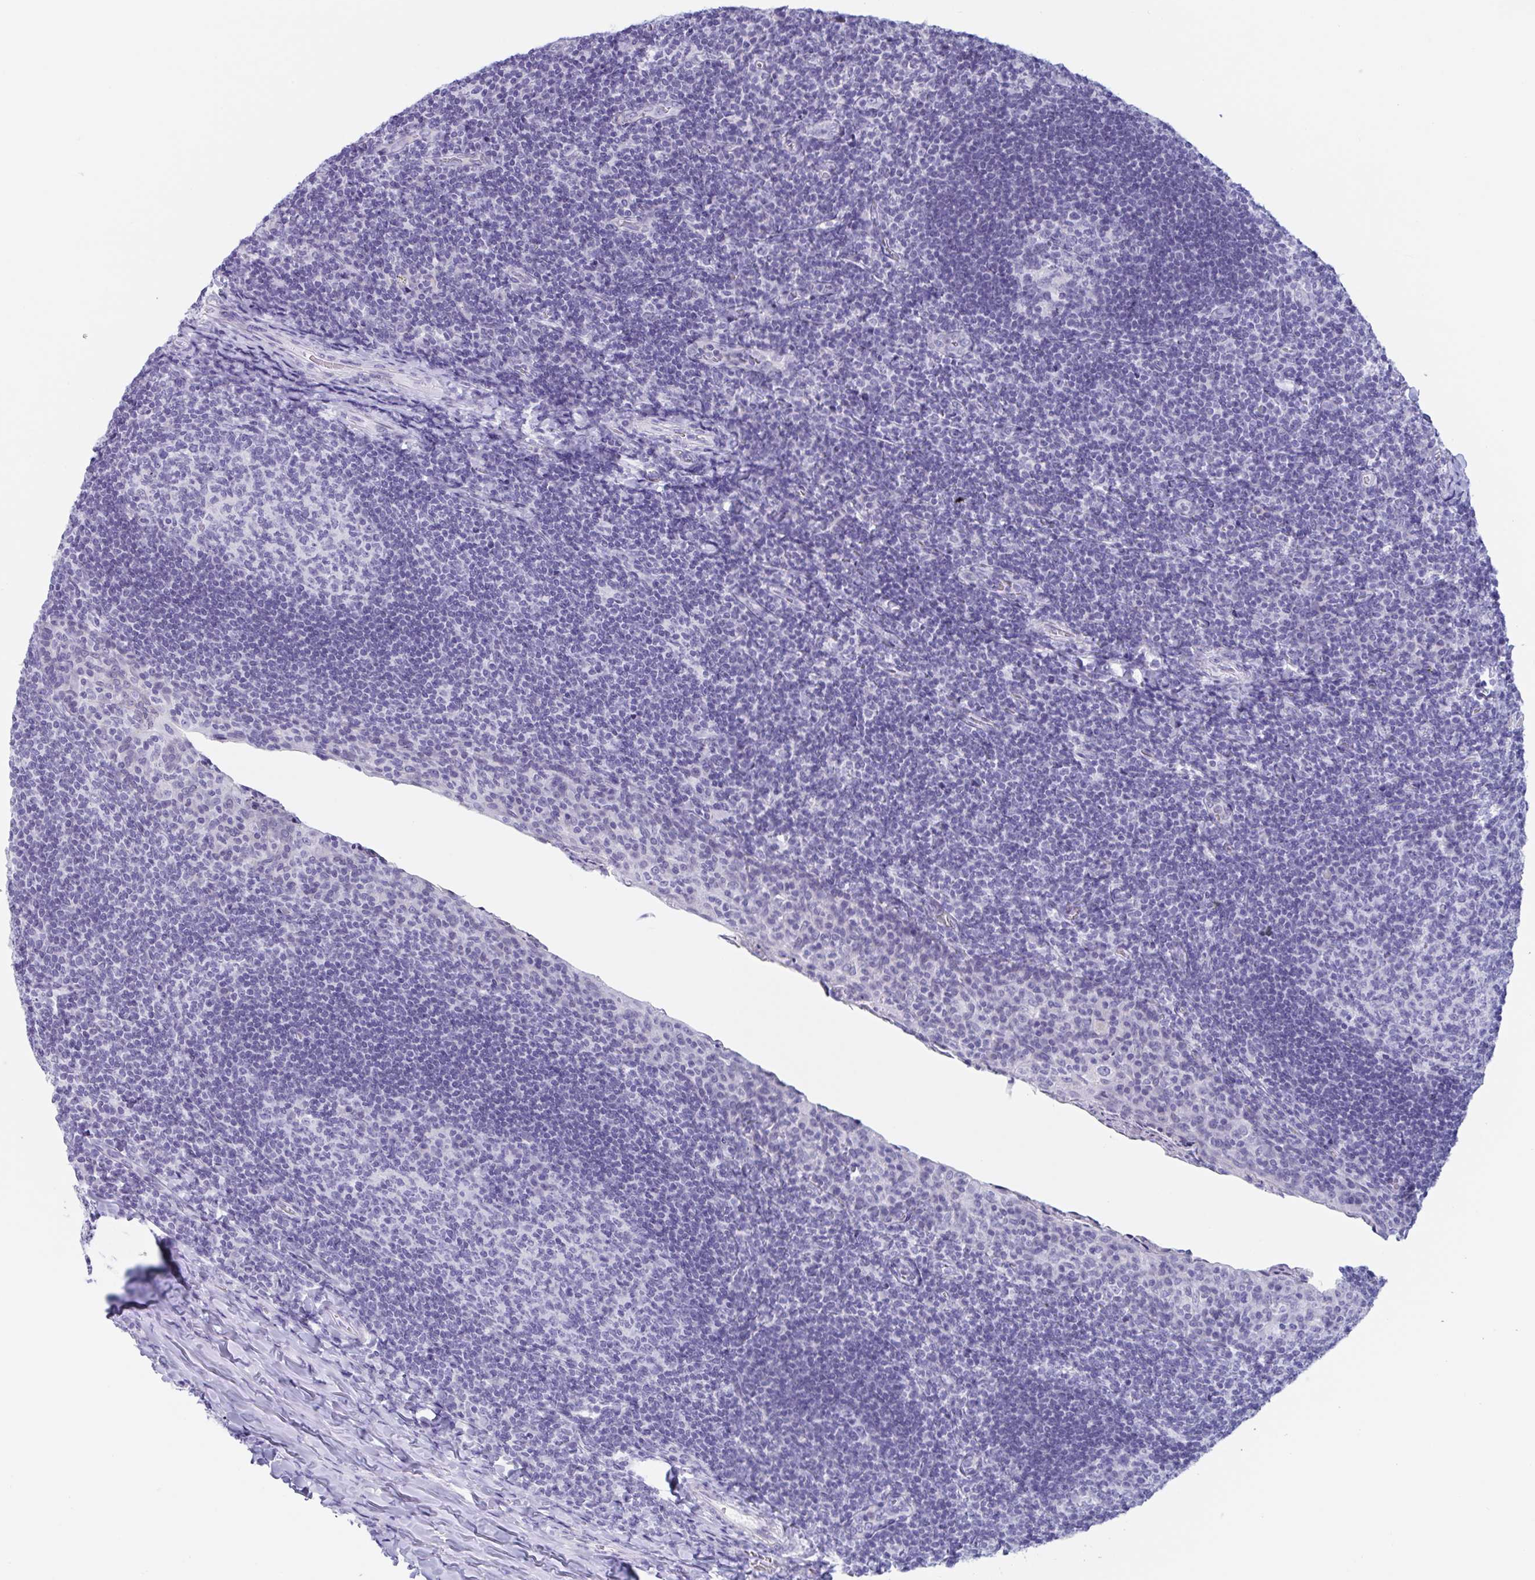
{"staining": {"intensity": "negative", "quantity": "none", "location": "none"}, "tissue": "tonsil", "cell_type": "Germinal center cells", "image_type": "normal", "snomed": [{"axis": "morphology", "description": "Normal tissue, NOS"}, {"axis": "topography", "description": "Tonsil"}], "caption": "An immunohistochemistry (IHC) photomicrograph of unremarkable tonsil is shown. There is no staining in germinal center cells of tonsil. (Brightfield microscopy of DAB immunohistochemistry at high magnification).", "gene": "CDX4", "patient": {"sex": "male", "age": 17}}